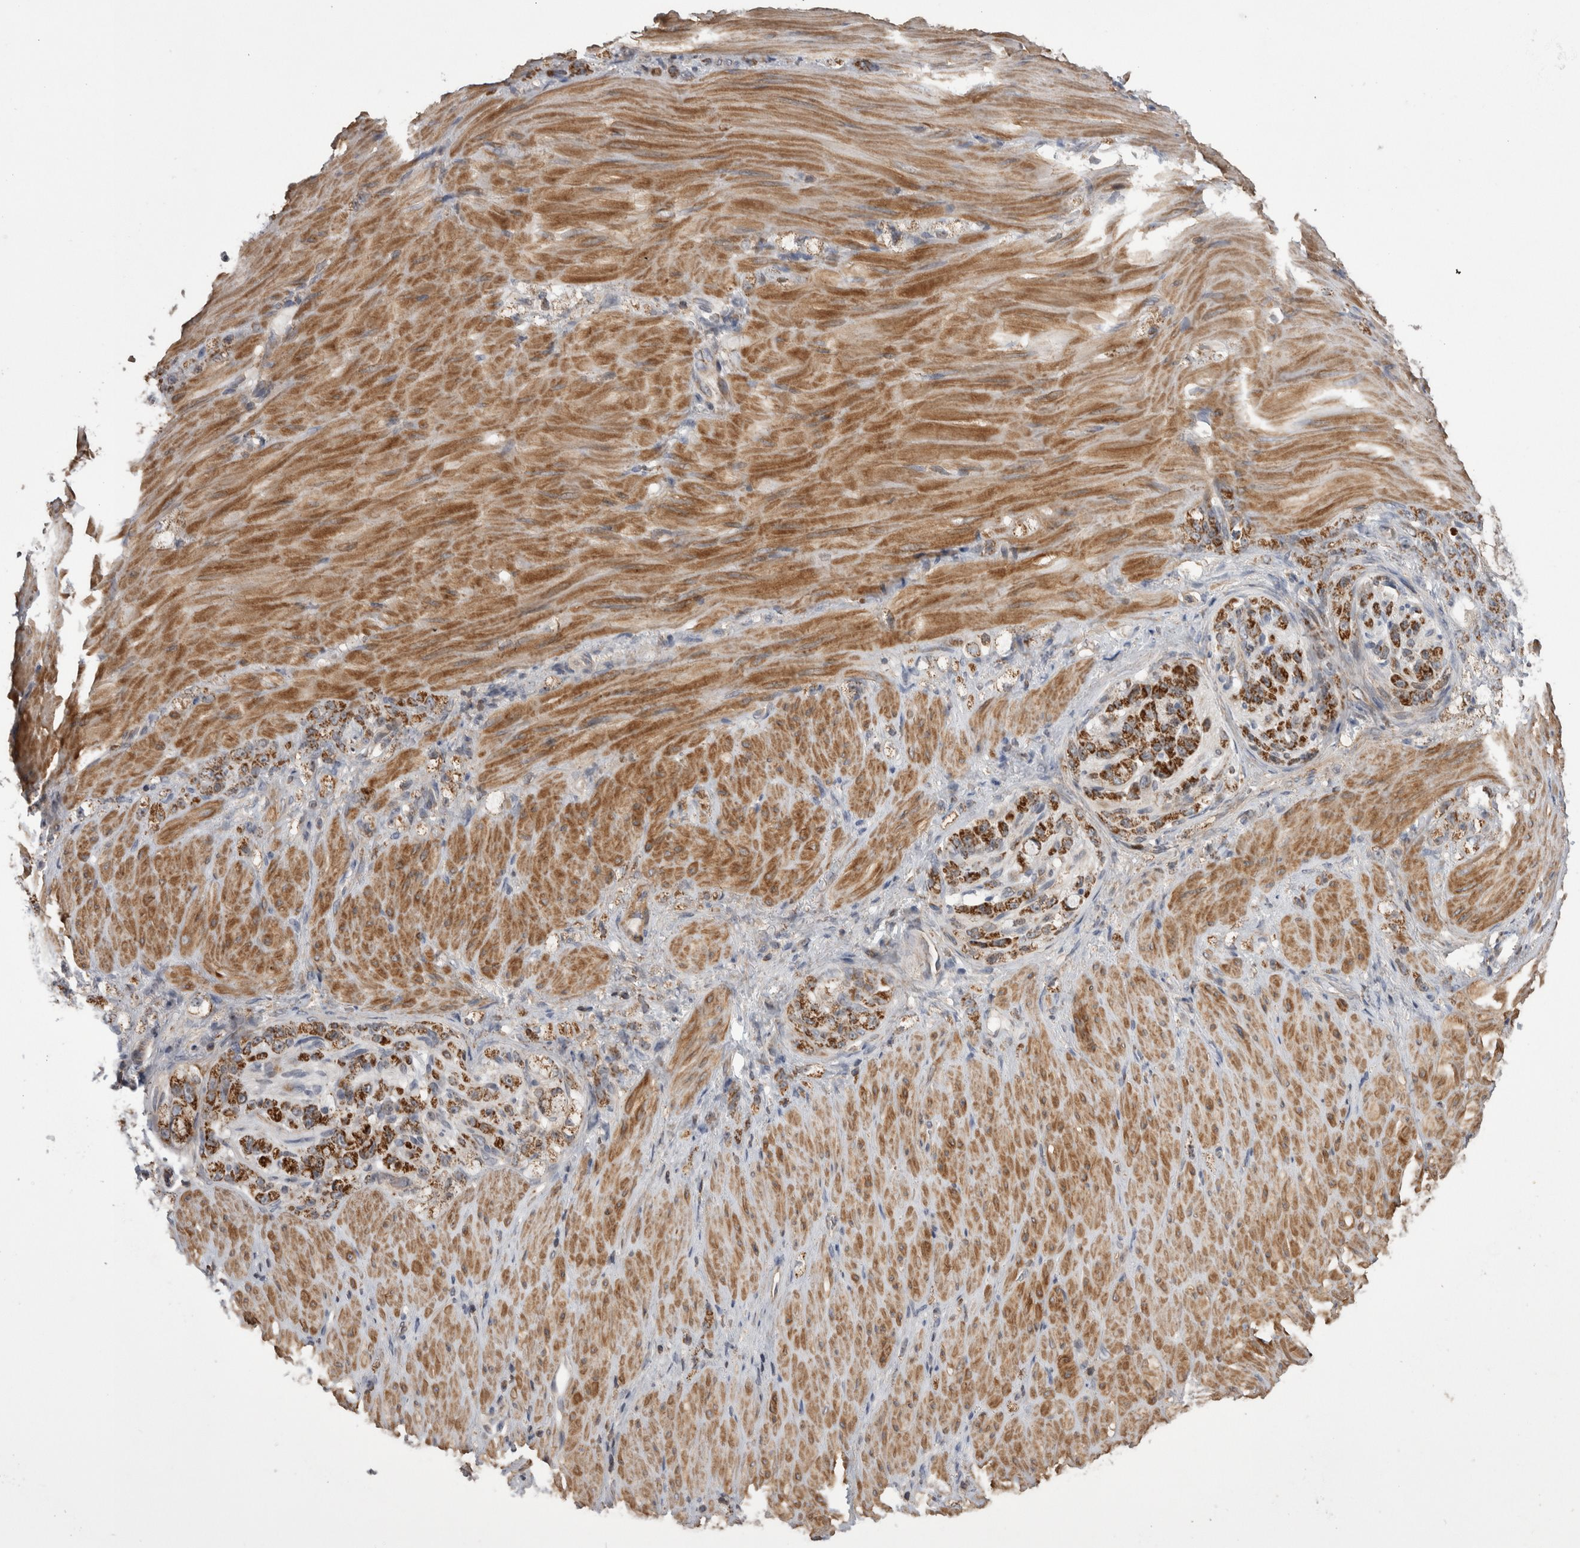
{"staining": {"intensity": "strong", "quantity": ">75%", "location": "cytoplasmic/membranous"}, "tissue": "stomach cancer", "cell_type": "Tumor cells", "image_type": "cancer", "snomed": [{"axis": "morphology", "description": "Normal tissue, NOS"}, {"axis": "morphology", "description": "Adenocarcinoma, NOS"}, {"axis": "topography", "description": "Stomach"}], "caption": "Immunohistochemical staining of adenocarcinoma (stomach) displays strong cytoplasmic/membranous protein staining in about >75% of tumor cells. (DAB IHC with brightfield microscopy, high magnification).", "gene": "DARS2", "patient": {"sex": "male", "age": 82}}